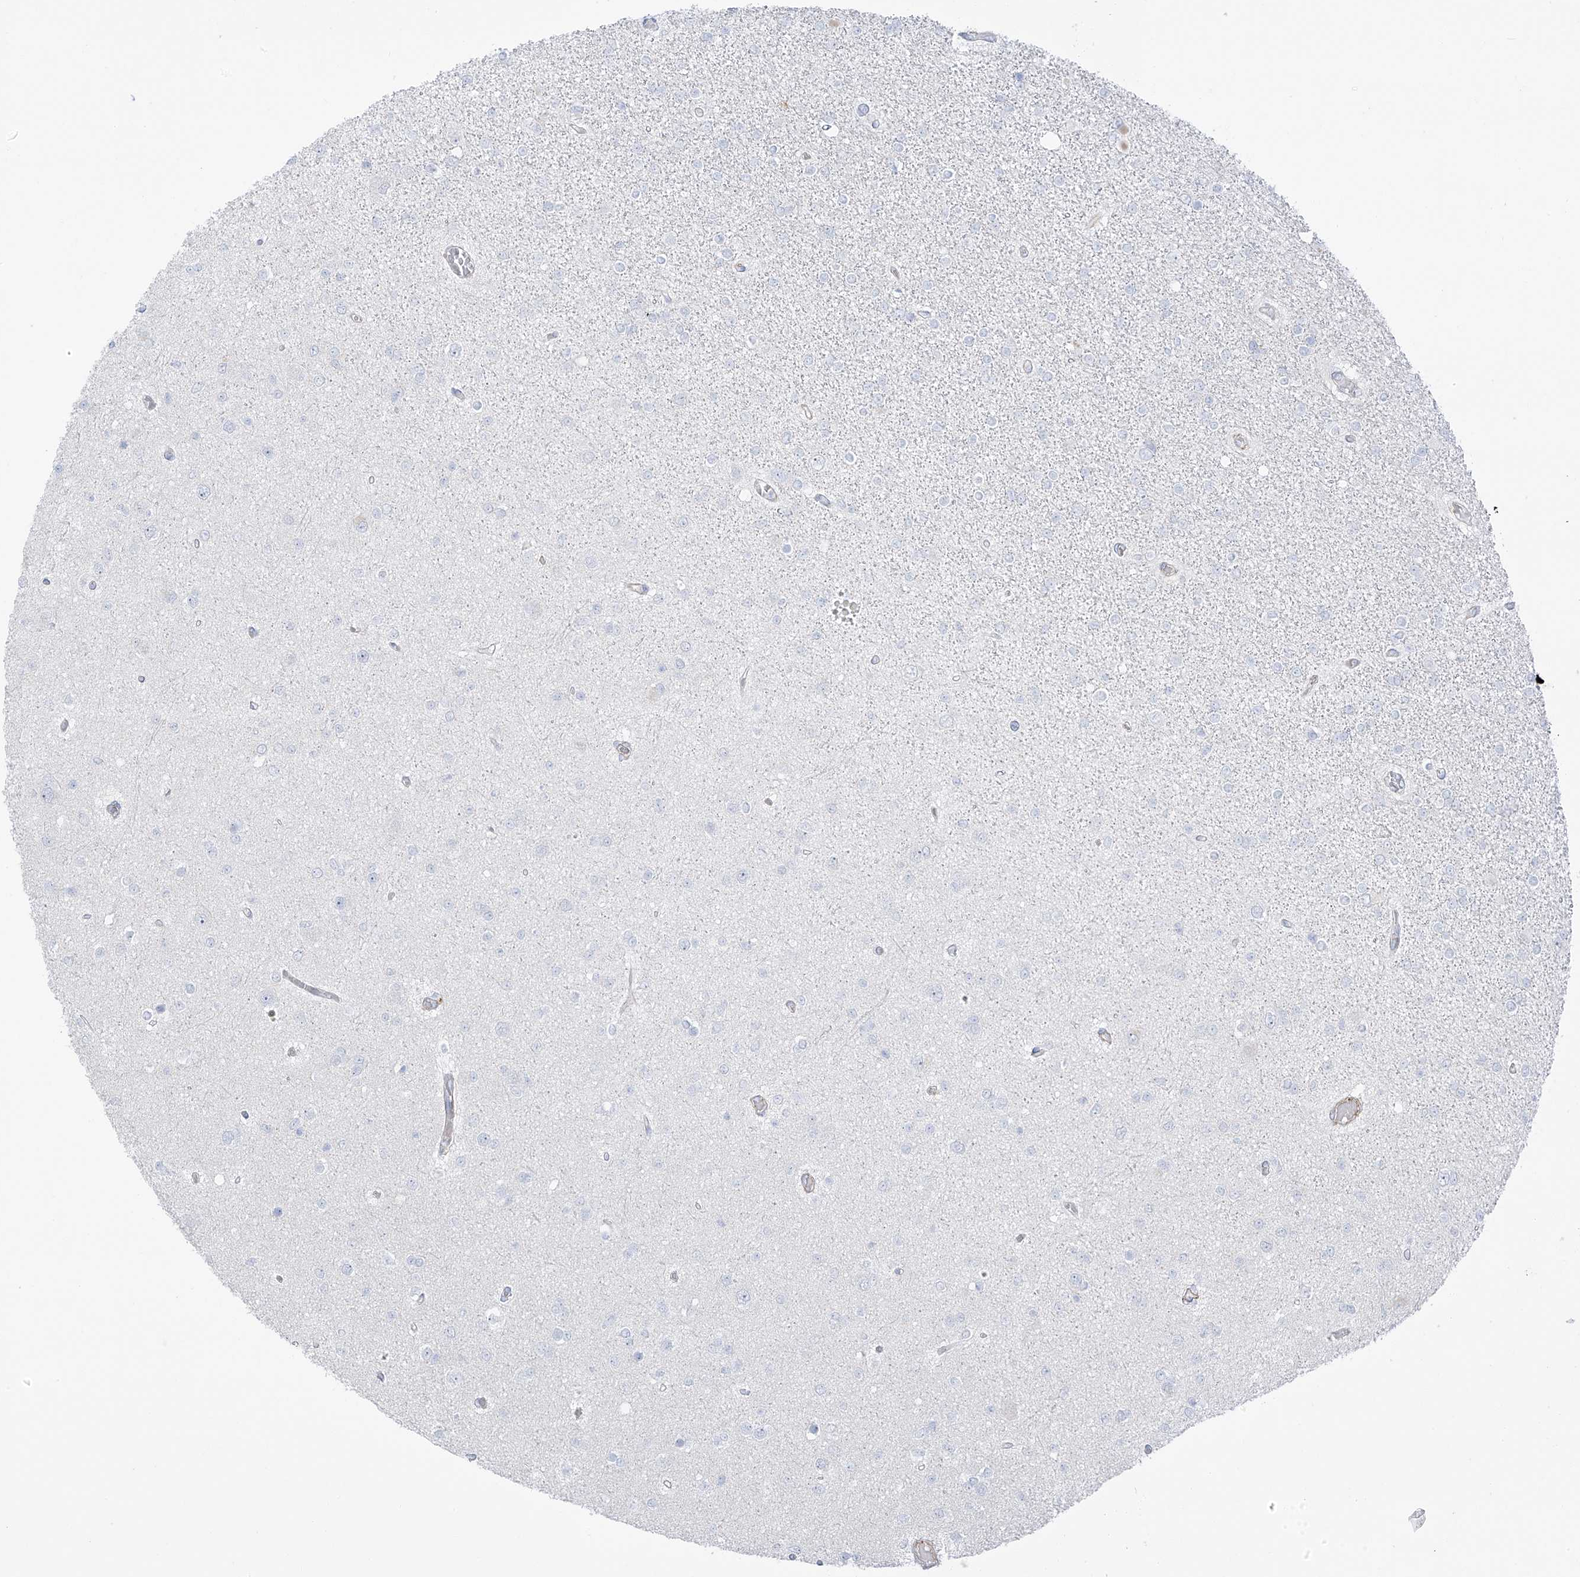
{"staining": {"intensity": "negative", "quantity": "none", "location": "none"}, "tissue": "glioma", "cell_type": "Tumor cells", "image_type": "cancer", "snomed": [{"axis": "morphology", "description": "Glioma, malignant, Low grade"}, {"axis": "topography", "description": "Brain"}], "caption": "Immunohistochemical staining of human malignant low-grade glioma exhibits no significant positivity in tumor cells. (Brightfield microscopy of DAB (3,3'-diaminobenzidine) IHC at high magnification).", "gene": "TAL2", "patient": {"sex": "female", "age": 22}}